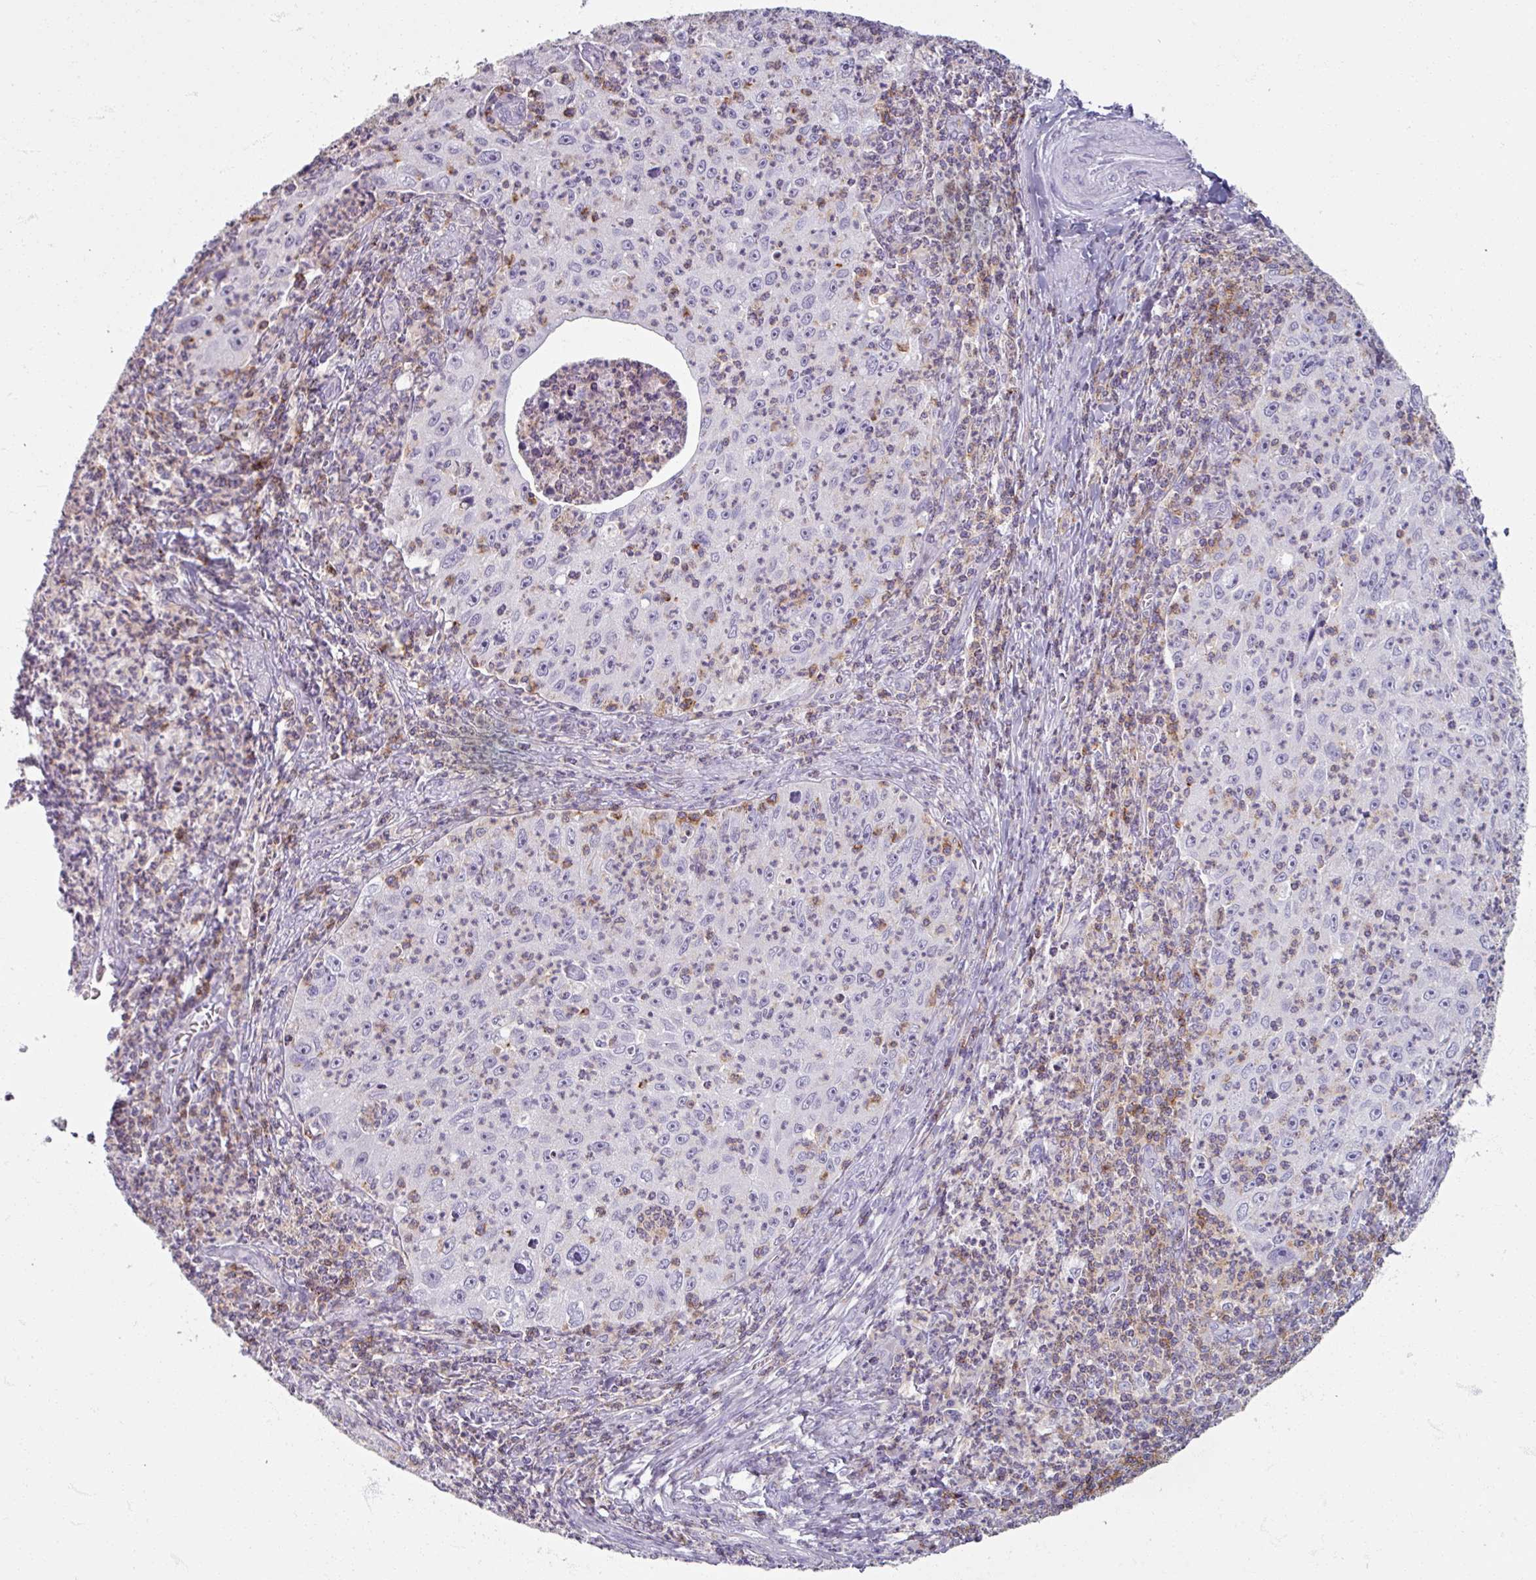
{"staining": {"intensity": "negative", "quantity": "none", "location": "none"}, "tissue": "cervical cancer", "cell_type": "Tumor cells", "image_type": "cancer", "snomed": [{"axis": "morphology", "description": "Squamous cell carcinoma, NOS"}, {"axis": "topography", "description": "Cervix"}], "caption": "Immunohistochemistry image of neoplastic tissue: human cervical squamous cell carcinoma stained with DAB demonstrates no significant protein positivity in tumor cells.", "gene": "PTPRC", "patient": {"sex": "female", "age": 30}}